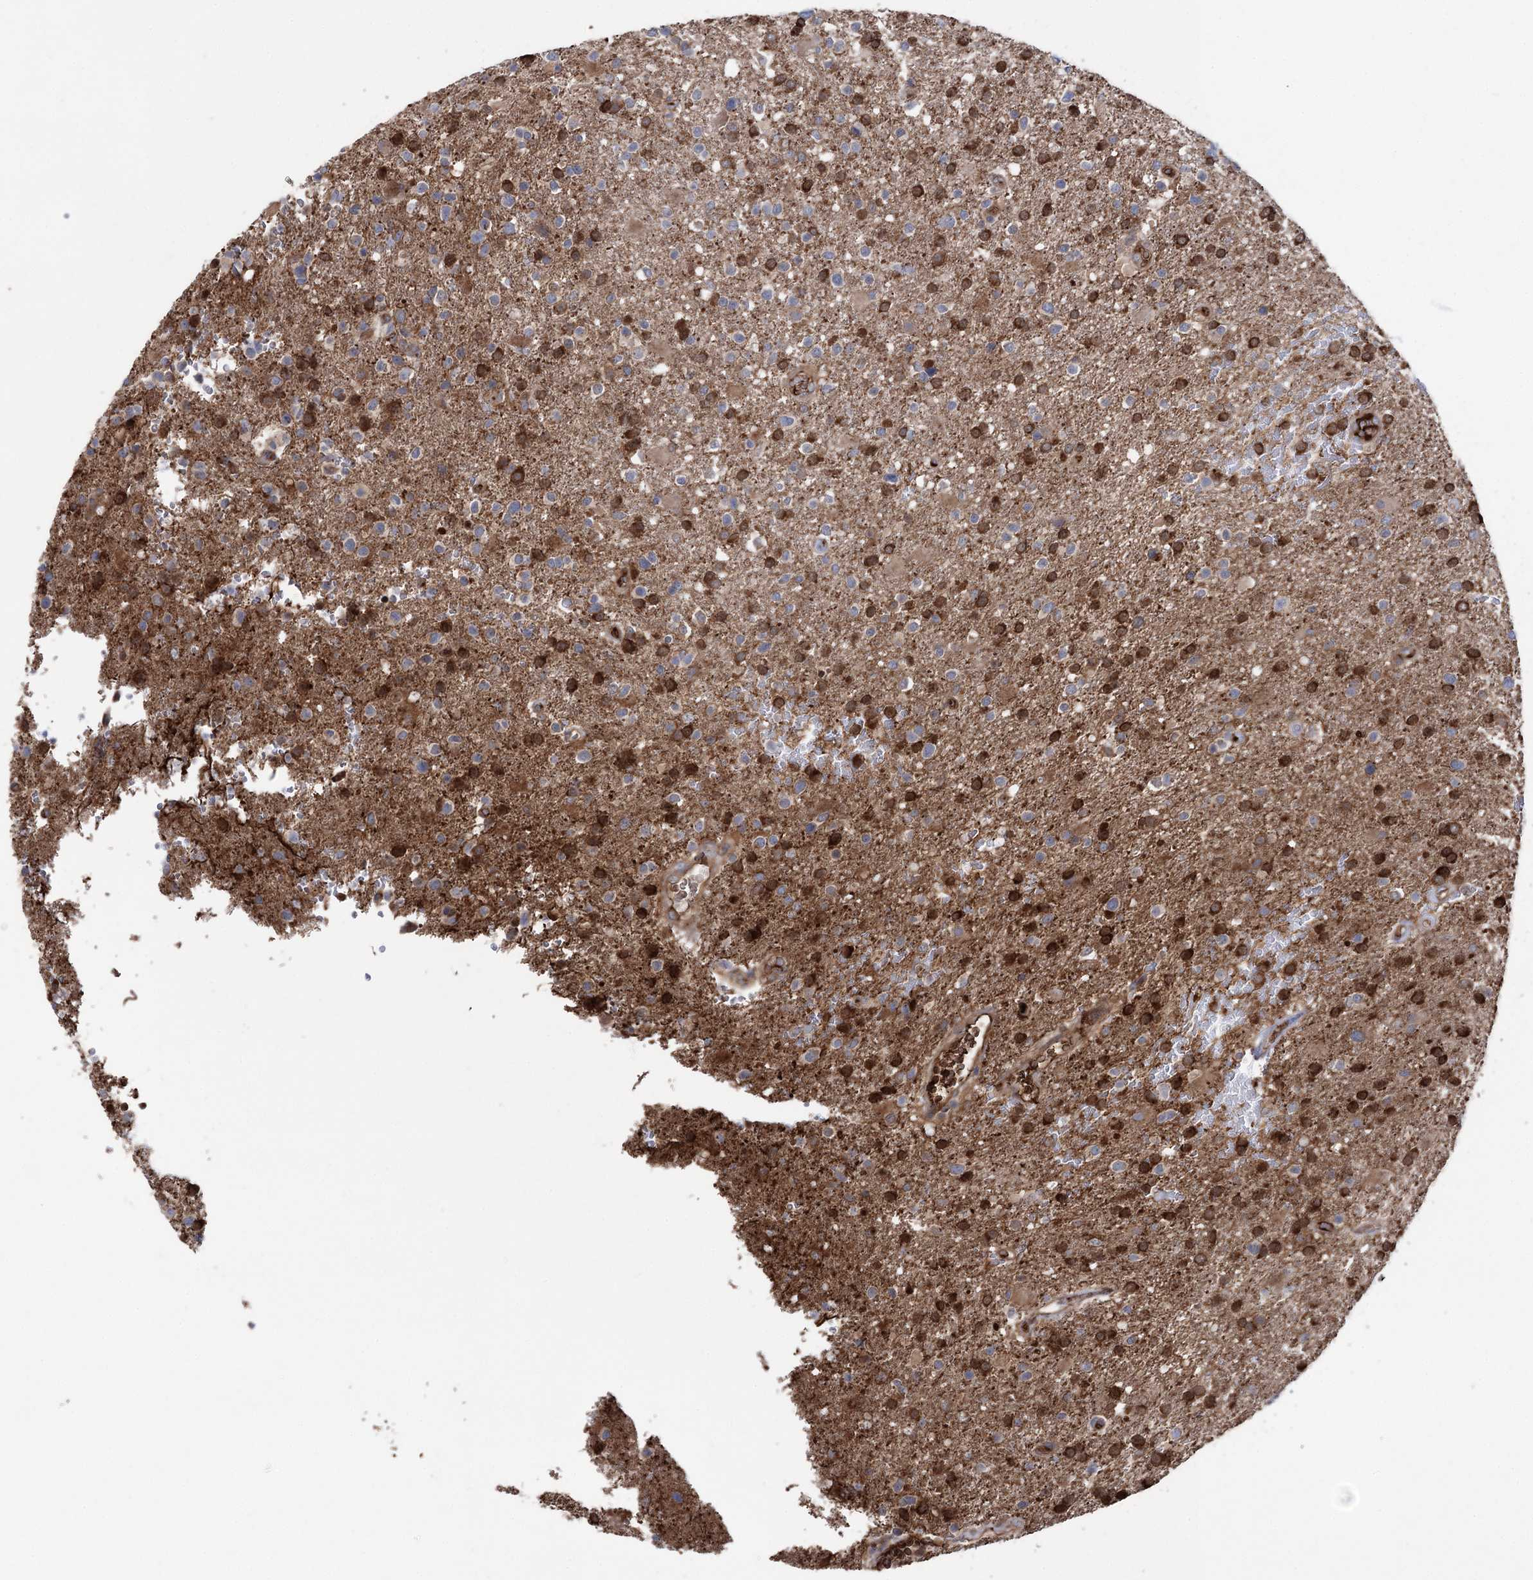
{"staining": {"intensity": "moderate", "quantity": "<25%", "location": "cytoplasmic/membranous,nuclear"}, "tissue": "glioma", "cell_type": "Tumor cells", "image_type": "cancer", "snomed": [{"axis": "morphology", "description": "Glioma, malignant, High grade"}, {"axis": "topography", "description": "Brain"}], "caption": "This histopathology image shows immunohistochemistry staining of human glioma, with low moderate cytoplasmic/membranous and nuclear positivity in about <25% of tumor cells.", "gene": "OTUD1", "patient": {"sex": "male", "age": 72}}